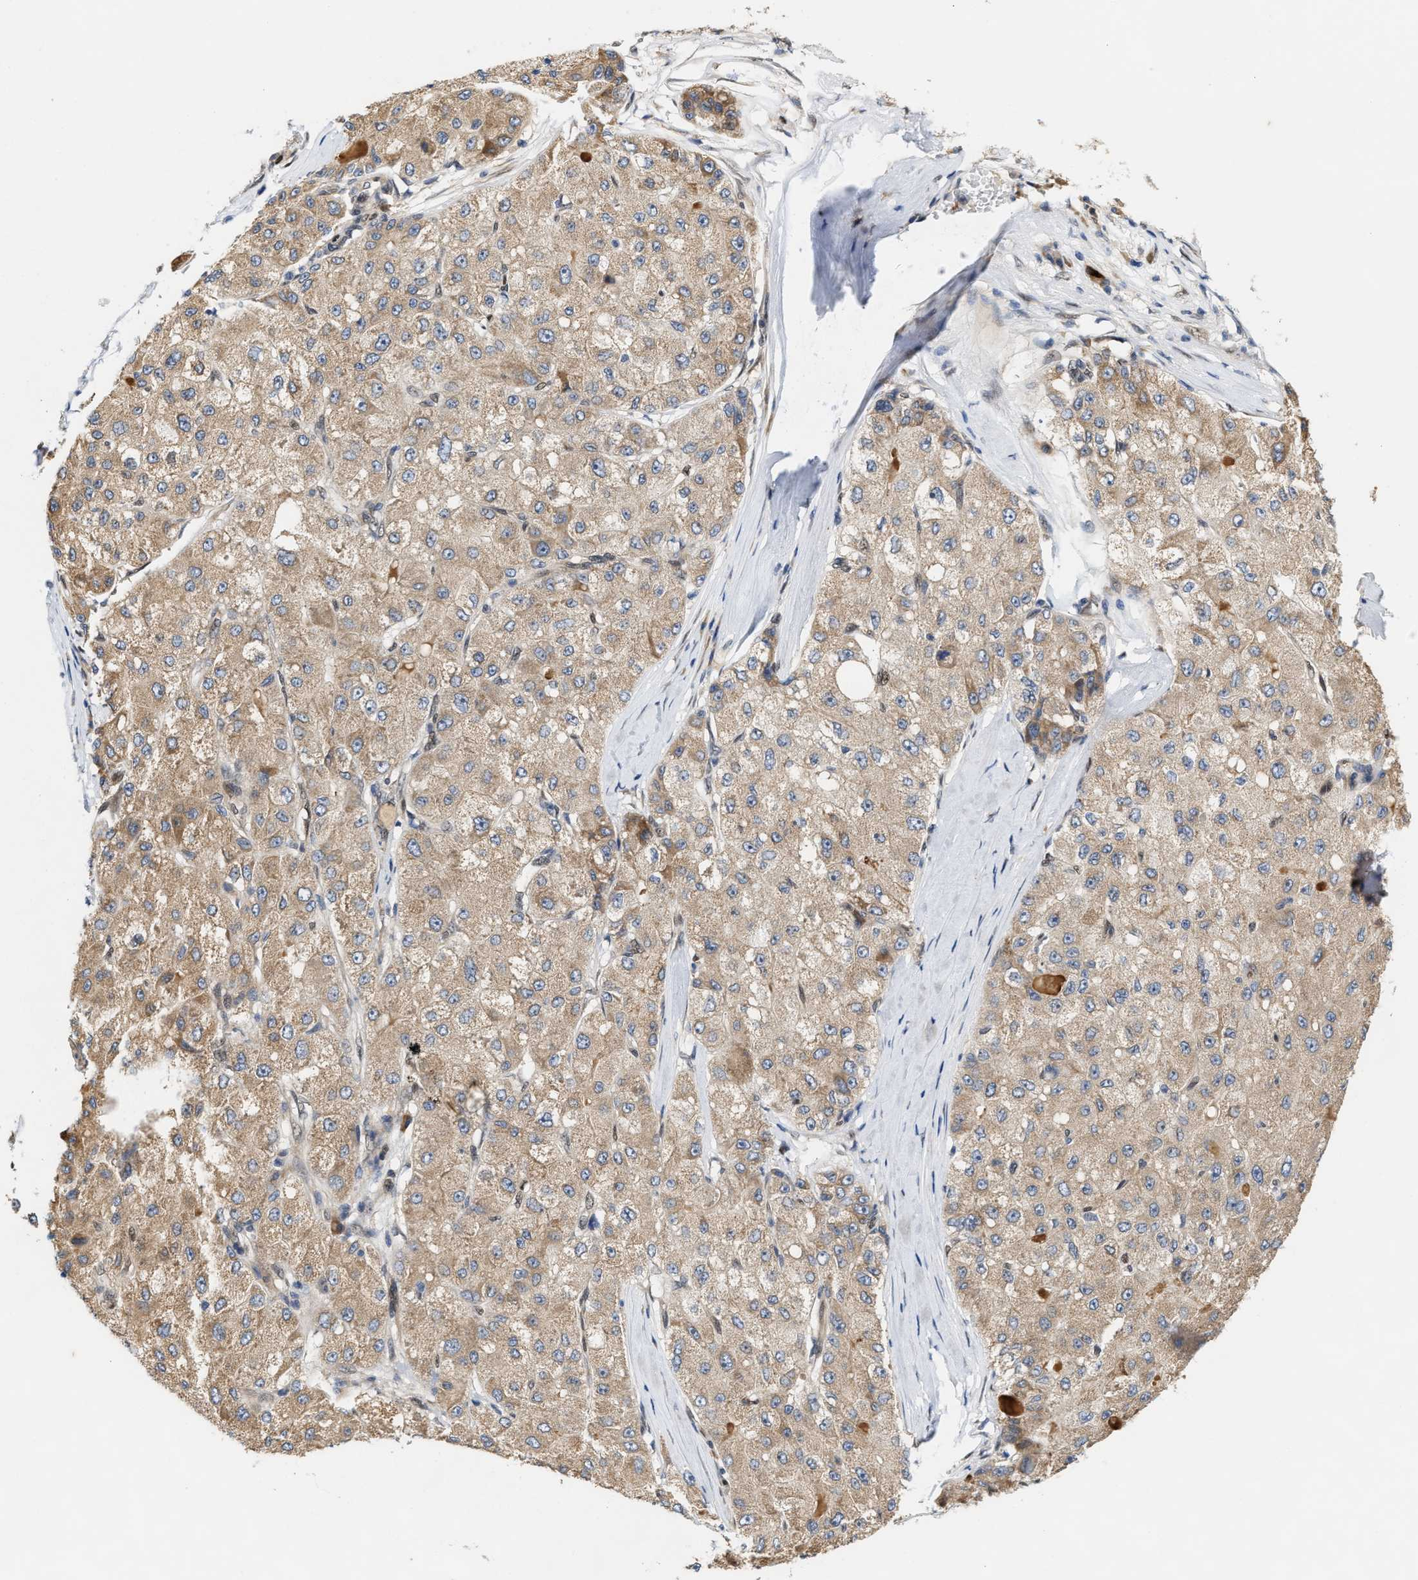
{"staining": {"intensity": "weak", "quantity": ">75%", "location": "cytoplasmic/membranous"}, "tissue": "liver cancer", "cell_type": "Tumor cells", "image_type": "cancer", "snomed": [{"axis": "morphology", "description": "Carcinoma, Hepatocellular, NOS"}, {"axis": "topography", "description": "Liver"}], "caption": "Liver cancer (hepatocellular carcinoma) stained for a protein (brown) demonstrates weak cytoplasmic/membranous positive staining in approximately >75% of tumor cells.", "gene": "TCF4", "patient": {"sex": "male", "age": 80}}